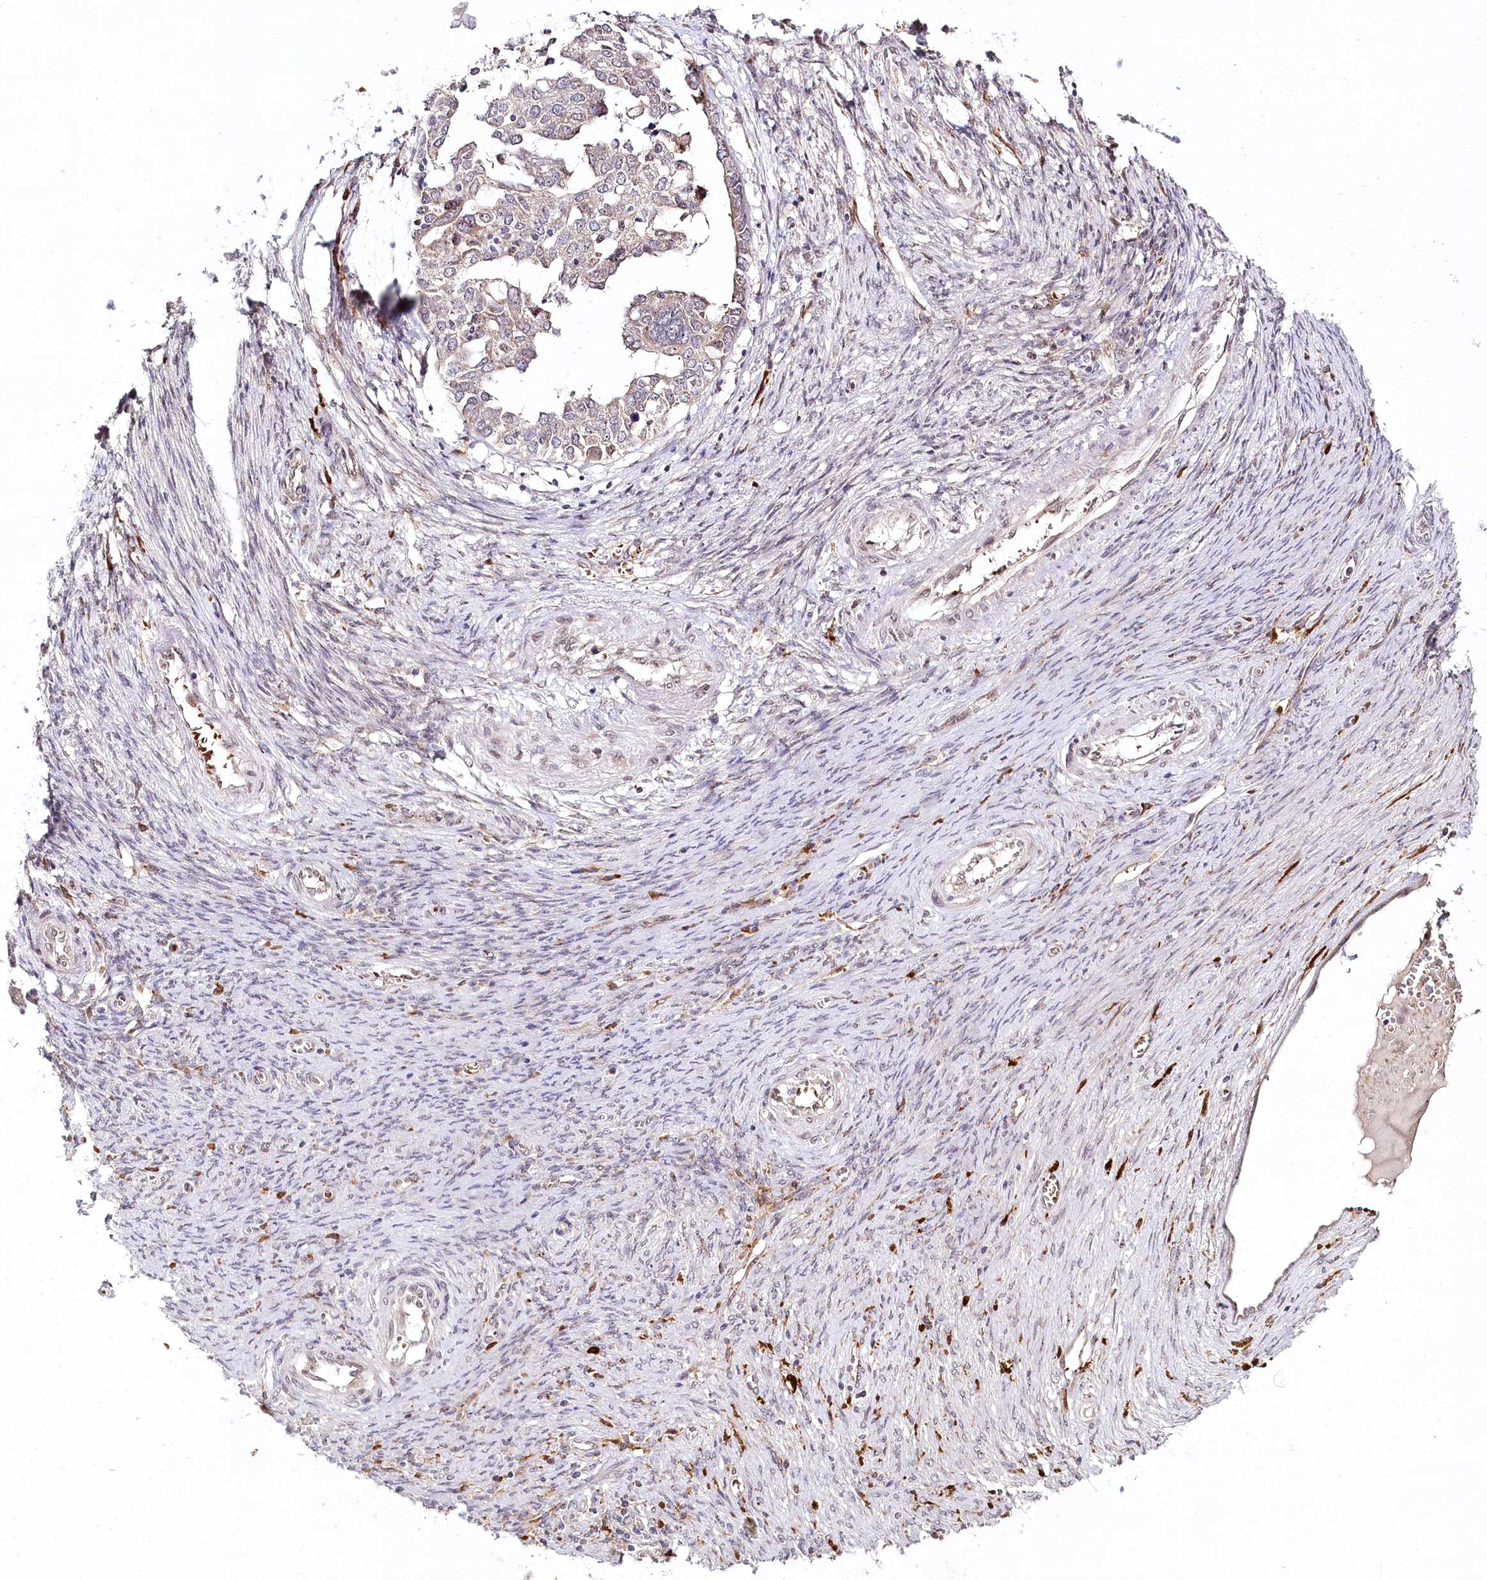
{"staining": {"intensity": "weak", "quantity": "<25%", "location": "cytoplasmic/membranous,nuclear"}, "tissue": "ovarian cancer", "cell_type": "Tumor cells", "image_type": "cancer", "snomed": [{"axis": "morphology", "description": "Cystadenocarcinoma, serous, NOS"}, {"axis": "topography", "description": "Ovary"}], "caption": "Tumor cells show no significant protein expression in ovarian cancer. Nuclei are stained in blue.", "gene": "WDR36", "patient": {"sex": "female", "age": 44}}